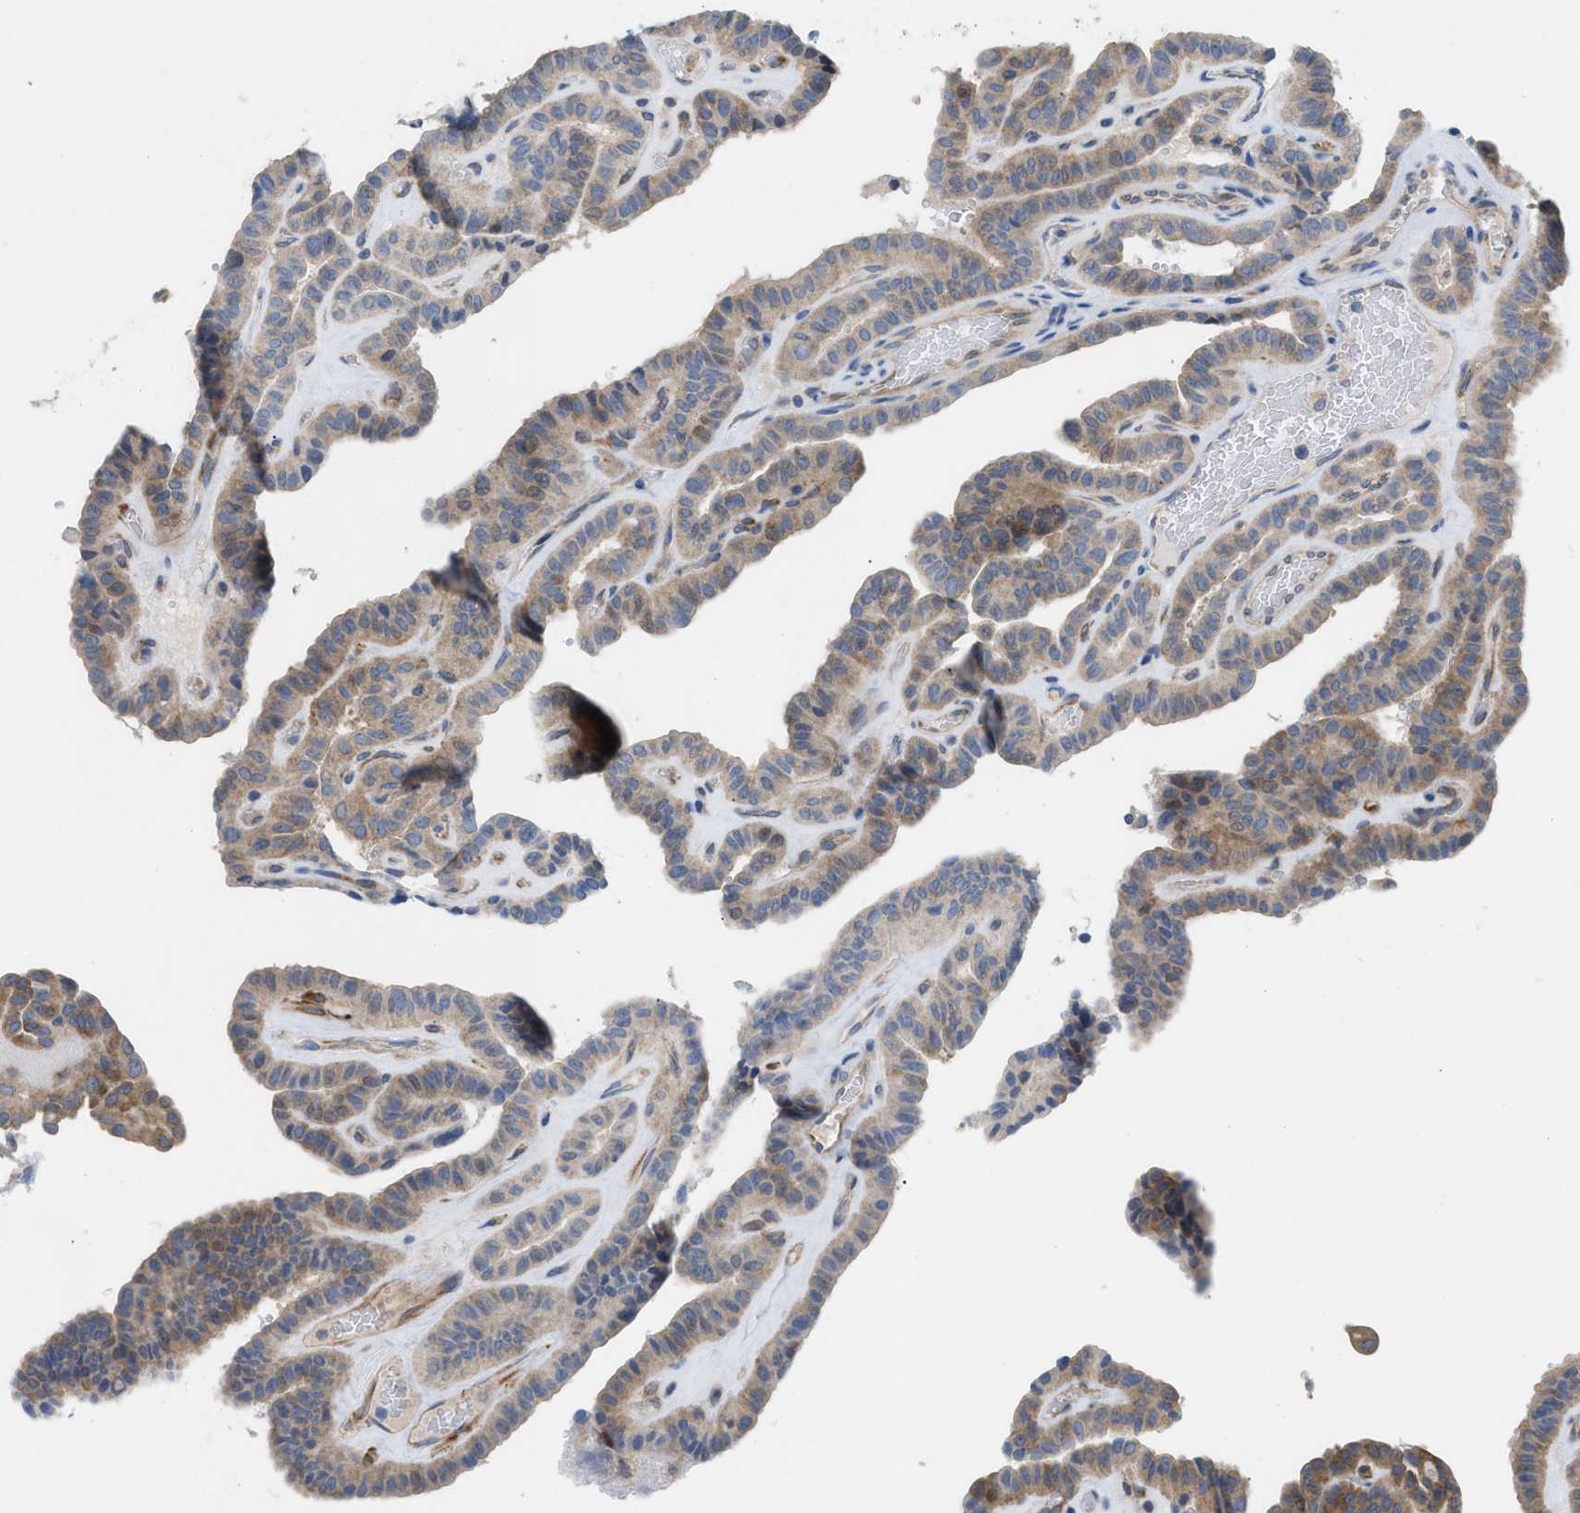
{"staining": {"intensity": "moderate", "quantity": ">75%", "location": "cytoplasmic/membranous"}, "tissue": "thyroid cancer", "cell_type": "Tumor cells", "image_type": "cancer", "snomed": [{"axis": "morphology", "description": "Papillary adenocarcinoma, NOS"}, {"axis": "topography", "description": "Thyroid gland"}], "caption": "This micrograph reveals IHC staining of thyroid cancer, with medium moderate cytoplasmic/membranous staining in about >75% of tumor cells.", "gene": "UBAP2", "patient": {"sex": "male", "age": 77}}